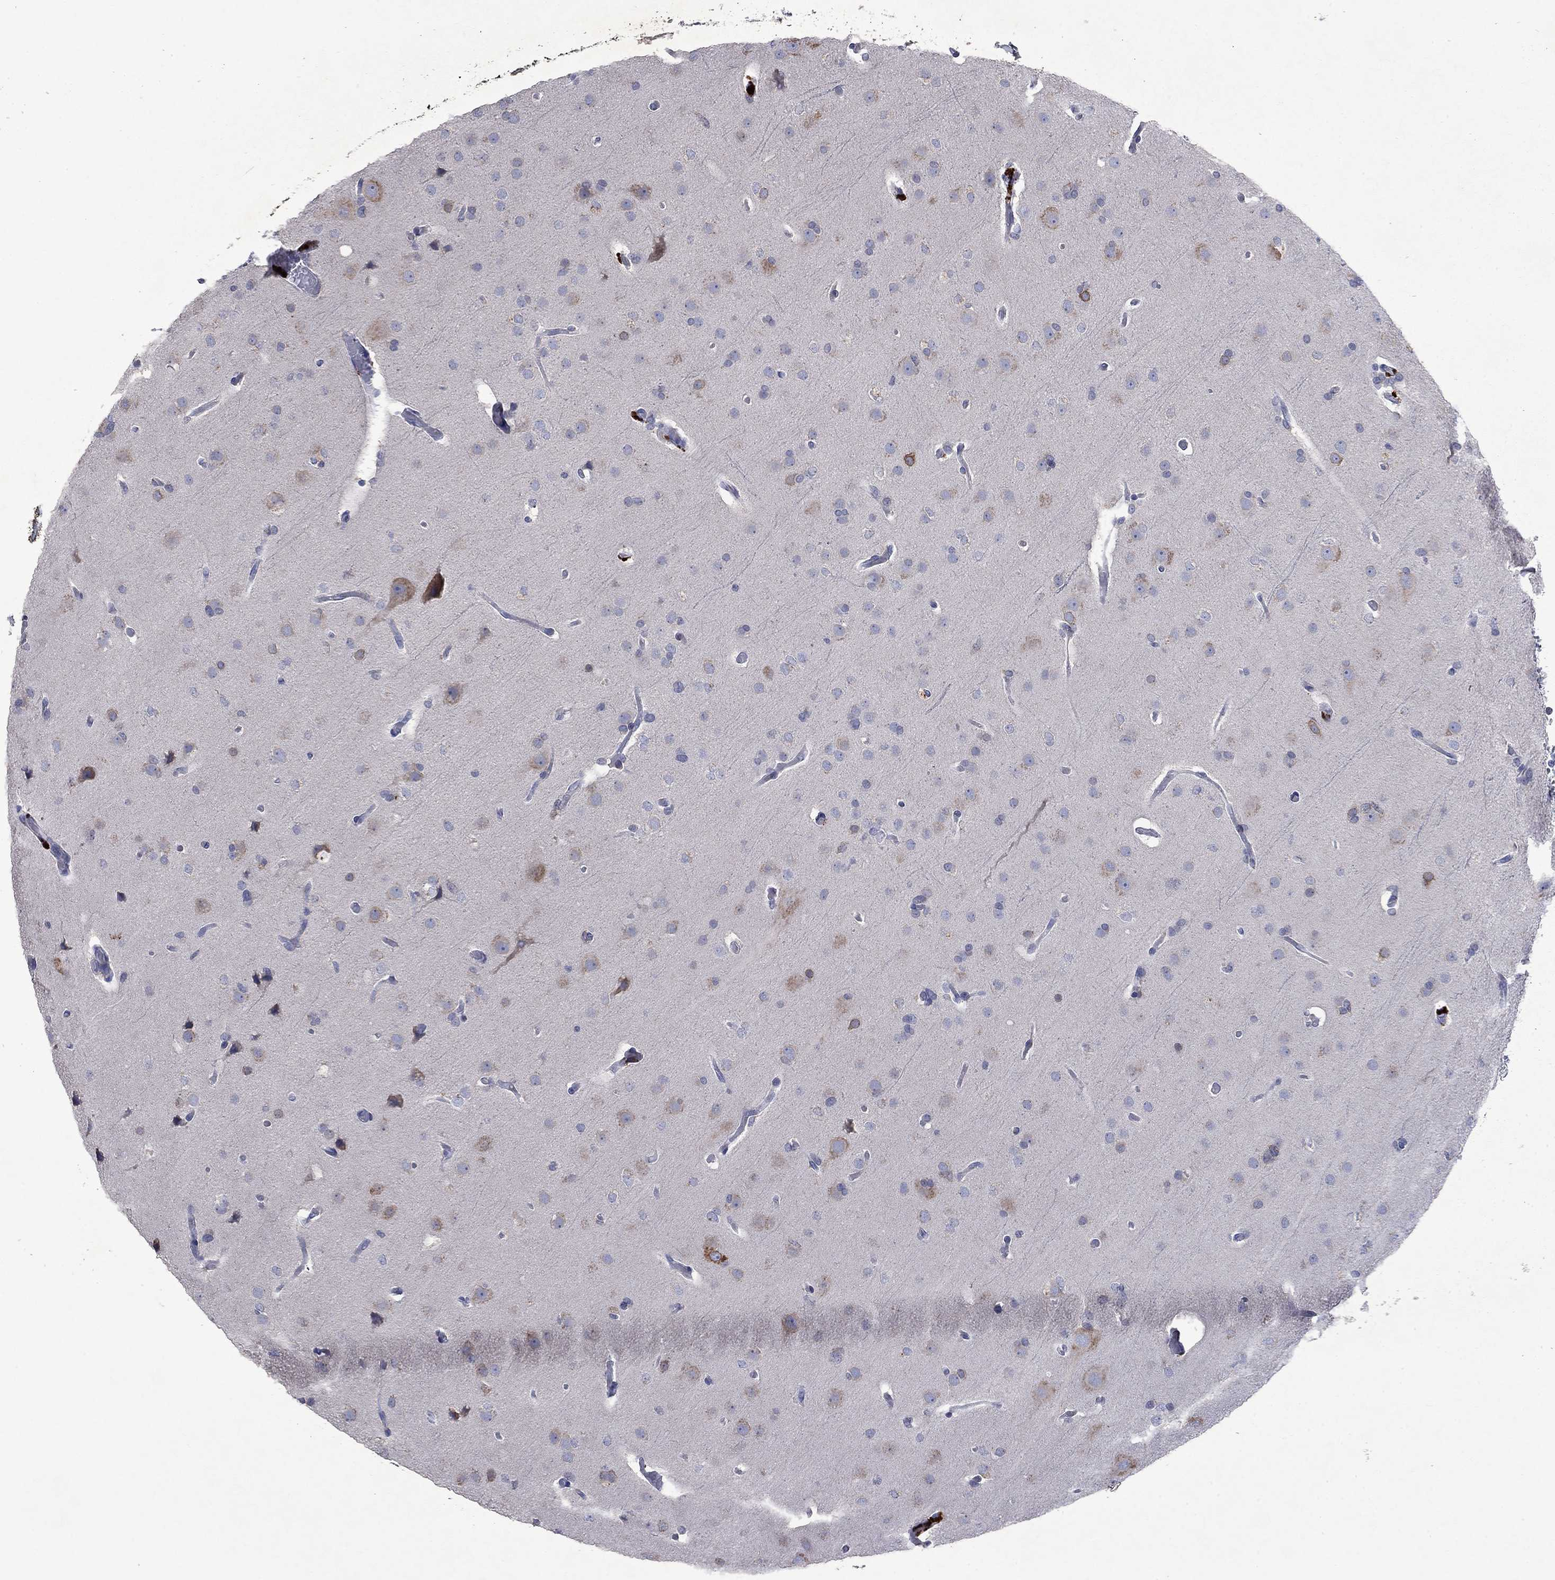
{"staining": {"intensity": "negative", "quantity": "none", "location": "none"}, "tissue": "glioma", "cell_type": "Tumor cells", "image_type": "cancer", "snomed": [{"axis": "morphology", "description": "Glioma, malignant, Low grade"}, {"axis": "topography", "description": "Brain"}], "caption": "Protein analysis of glioma demonstrates no significant expression in tumor cells.", "gene": "TMEM97", "patient": {"sex": "male", "age": 41}}